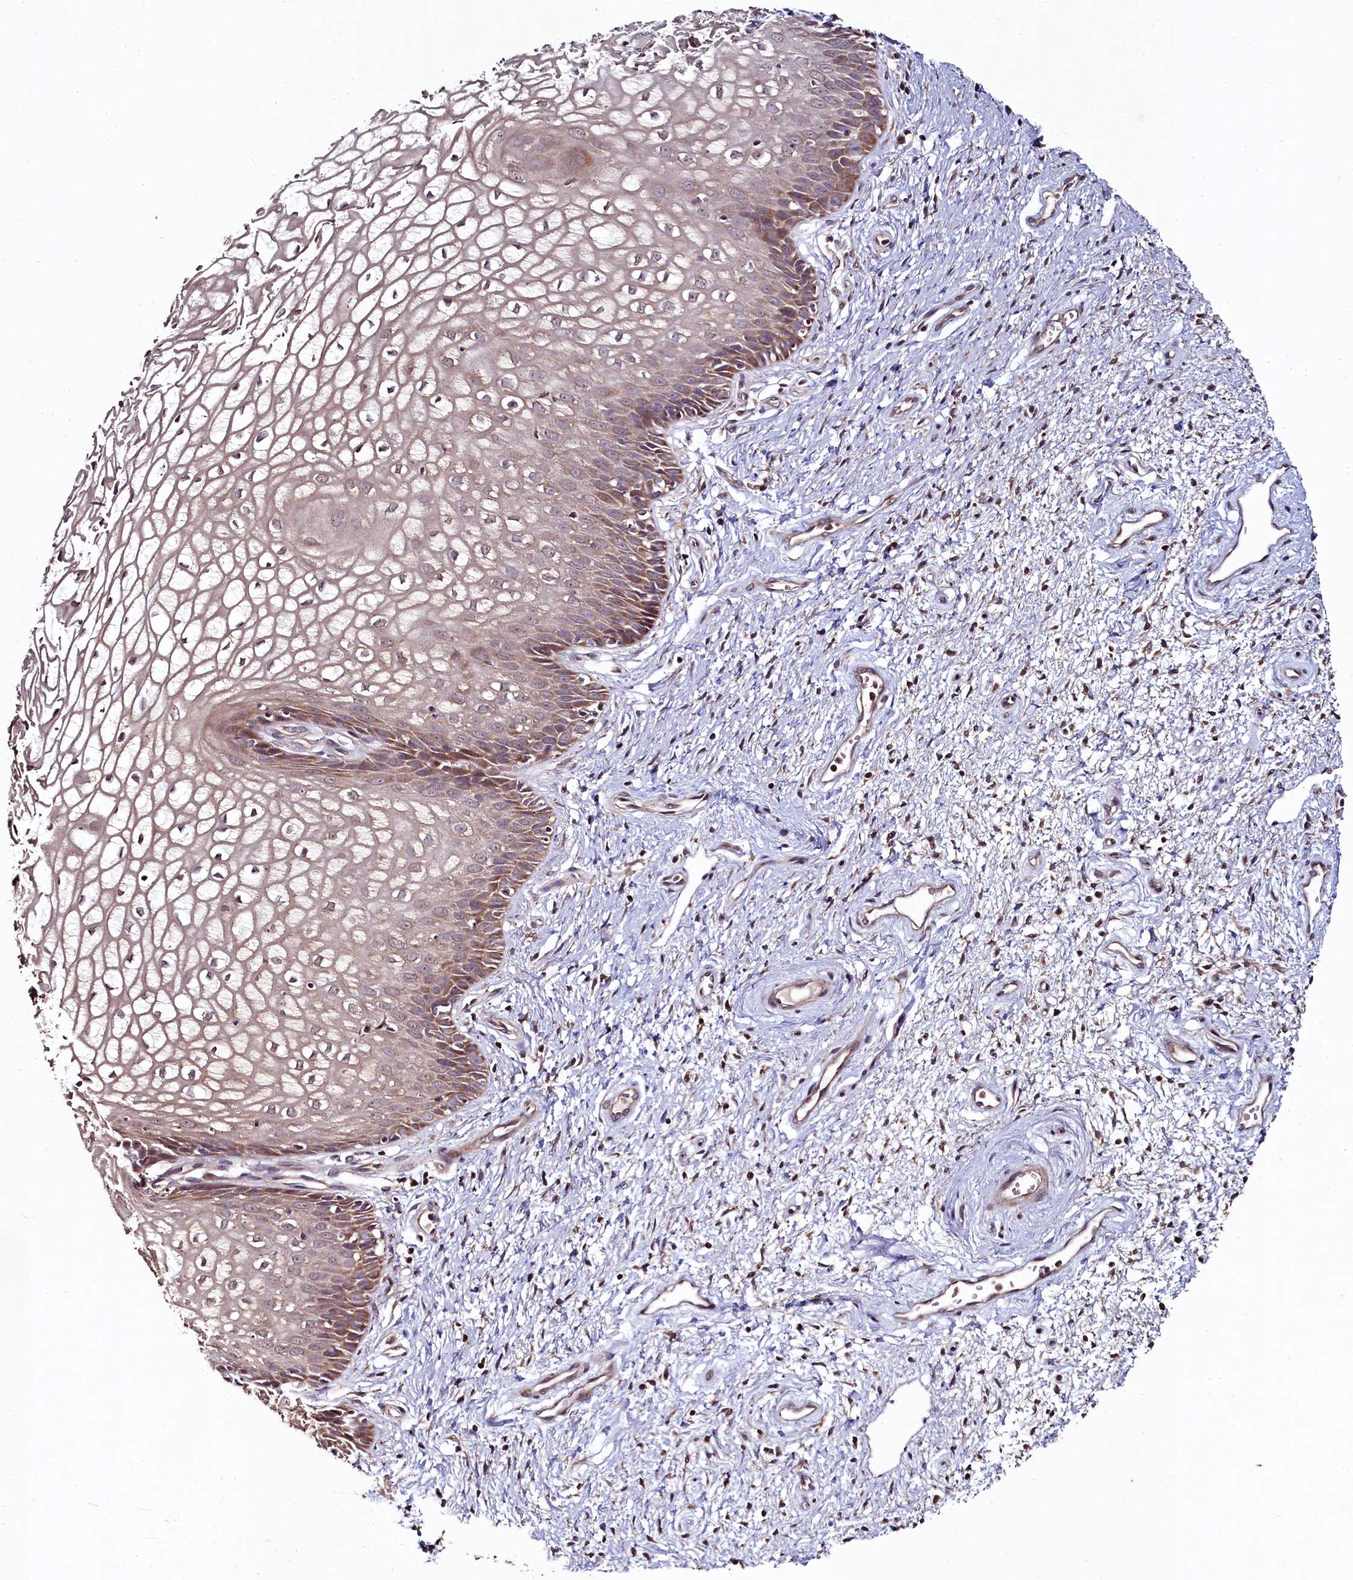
{"staining": {"intensity": "moderate", "quantity": ">75%", "location": "cytoplasmic/membranous"}, "tissue": "vagina", "cell_type": "Squamous epithelial cells", "image_type": "normal", "snomed": [{"axis": "morphology", "description": "Normal tissue, NOS"}, {"axis": "topography", "description": "Vagina"}], "caption": "Moderate cytoplasmic/membranous positivity is seen in about >75% of squamous epithelial cells in unremarkable vagina.", "gene": "SEC24C", "patient": {"sex": "female", "age": 34}}